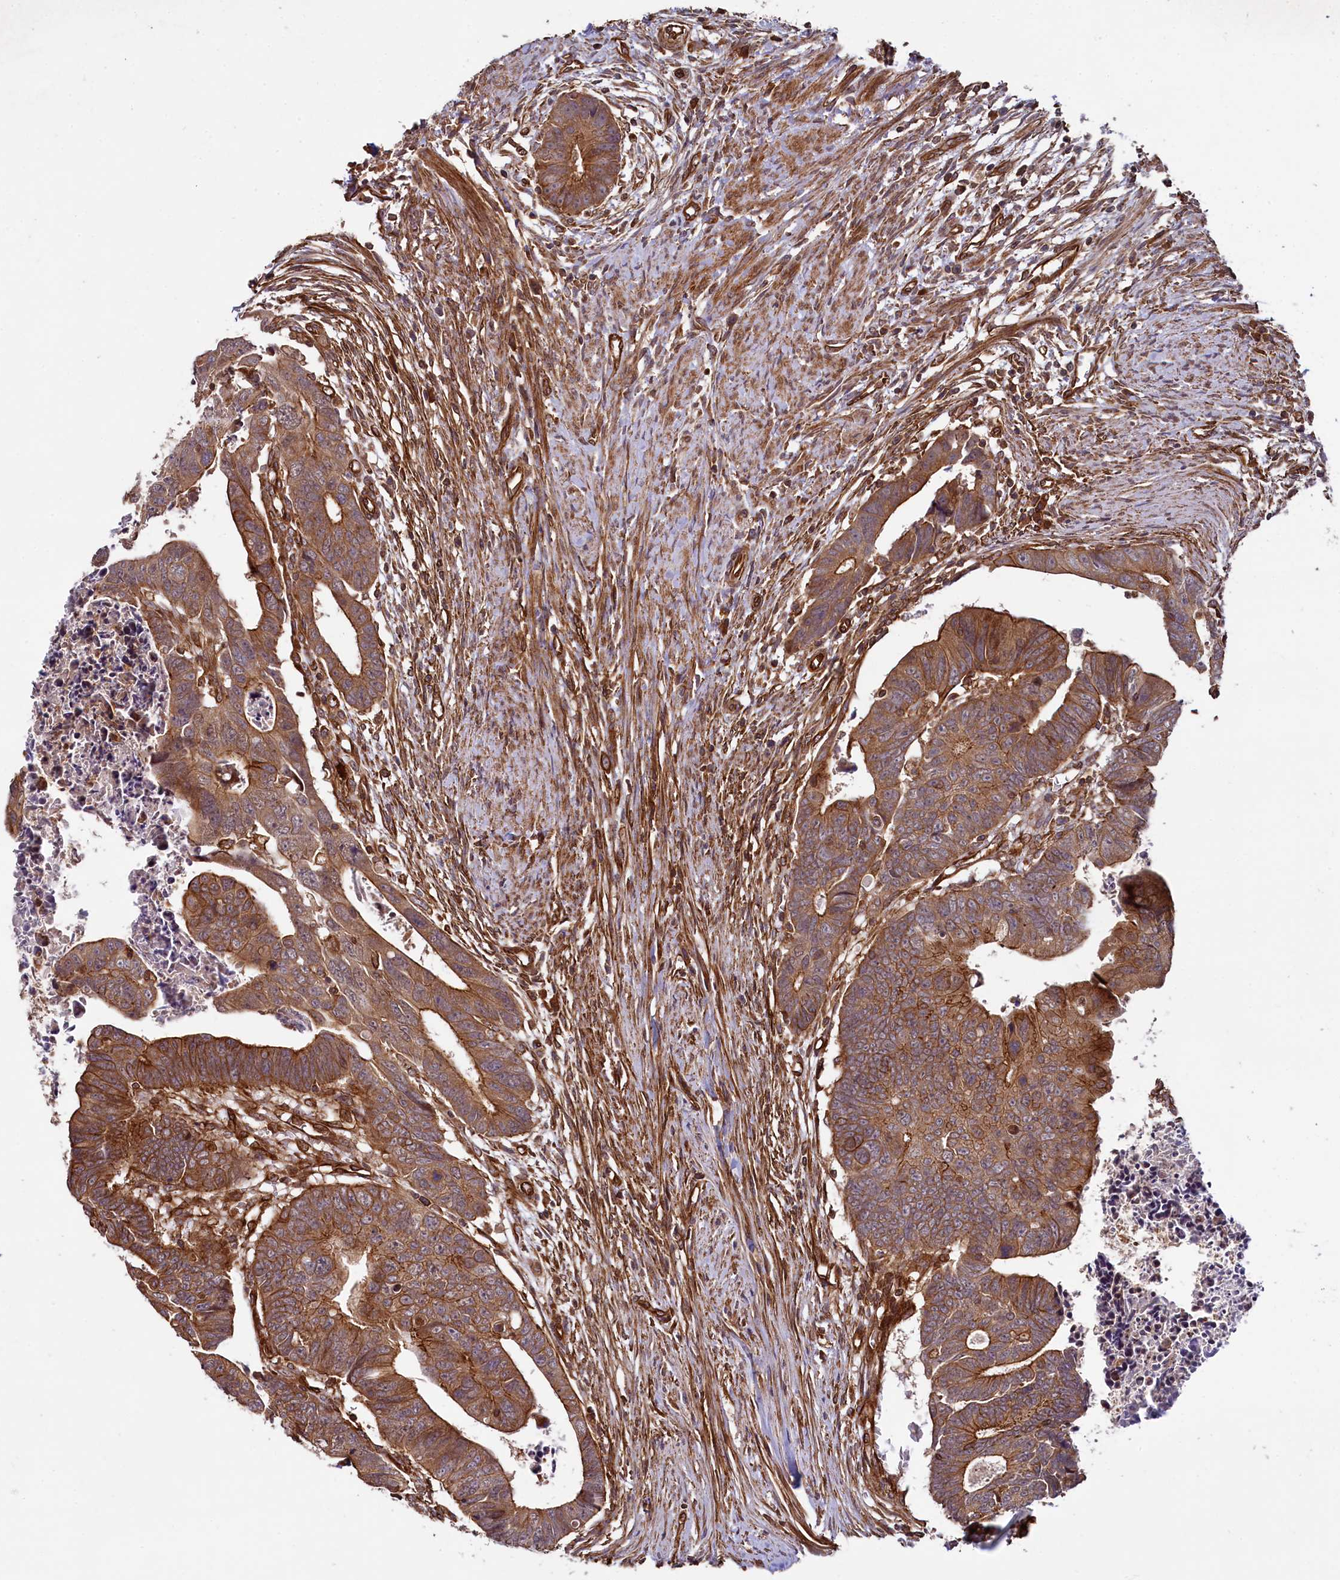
{"staining": {"intensity": "strong", "quantity": ">75%", "location": "cytoplasmic/membranous"}, "tissue": "colorectal cancer", "cell_type": "Tumor cells", "image_type": "cancer", "snomed": [{"axis": "morphology", "description": "Adenocarcinoma, NOS"}, {"axis": "topography", "description": "Rectum"}], "caption": "Colorectal adenocarcinoma stained with DAB (3,3'-diaminobenzidine) IHC exhibits high levels of strong cytoplasmic/membranous staining in about >75% of tumor cells.", "gene": "SVIP", "patient": {"sex": "female", "age": 65}}